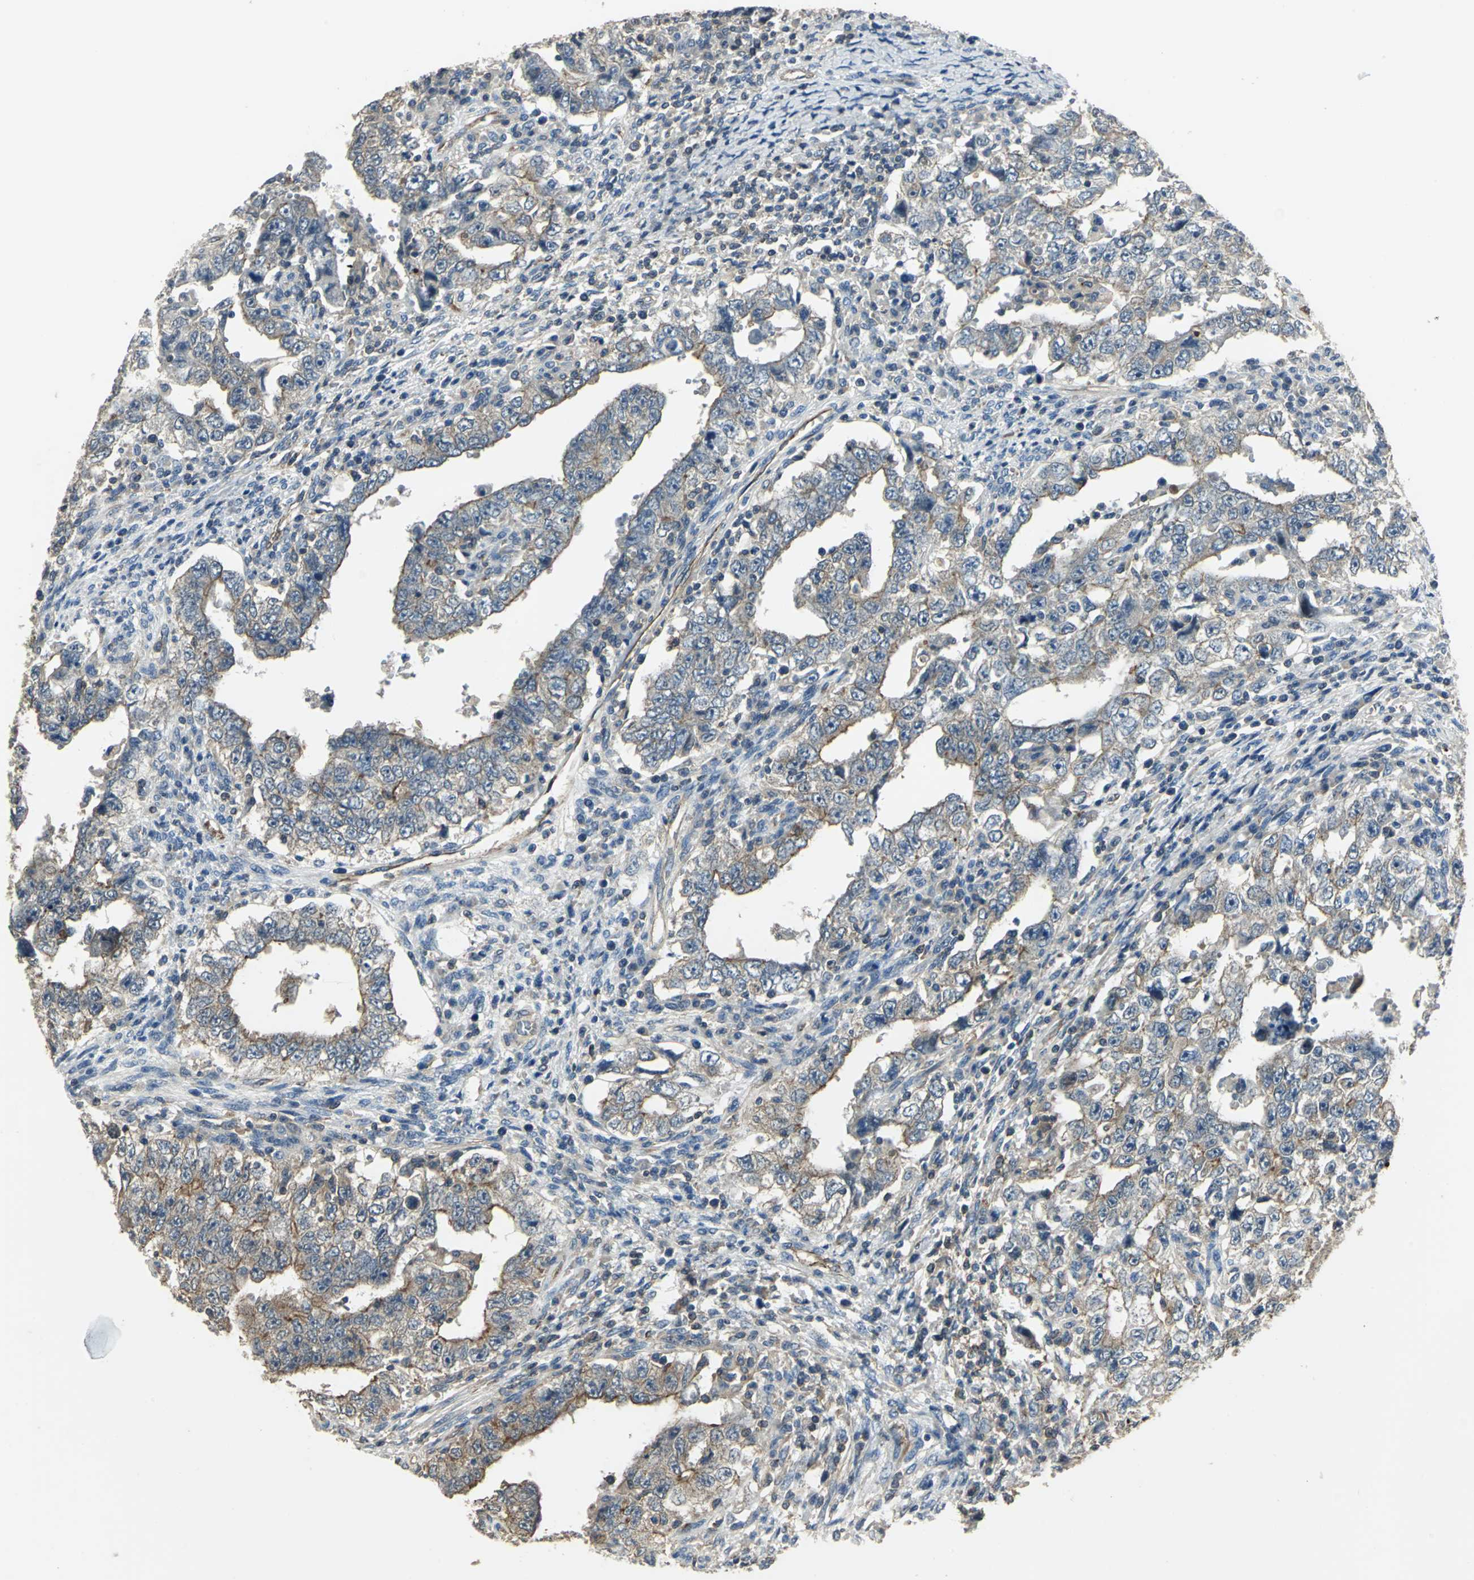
{"staining": {"intensity": "moderate", "quantity": "25%-75%", "location": "cytoplasmic/membranous"}, "tissue": "testis cancer", "cell_type": "Tumor cells", "image_type": "cancer", "snomed": [{"axis": "morphology", "description": "Carcinoma, Embryonal, NOS"}, {"axis": "topography", "description": "Testis"}], "caption": "Testis embryonal carcinoma stained for a protein reveals moderate cytoplasmic/membranous positivity in tumor cells.", "gene": "RAPGEF1", "patient": {"sex": "male", "age": 26}}